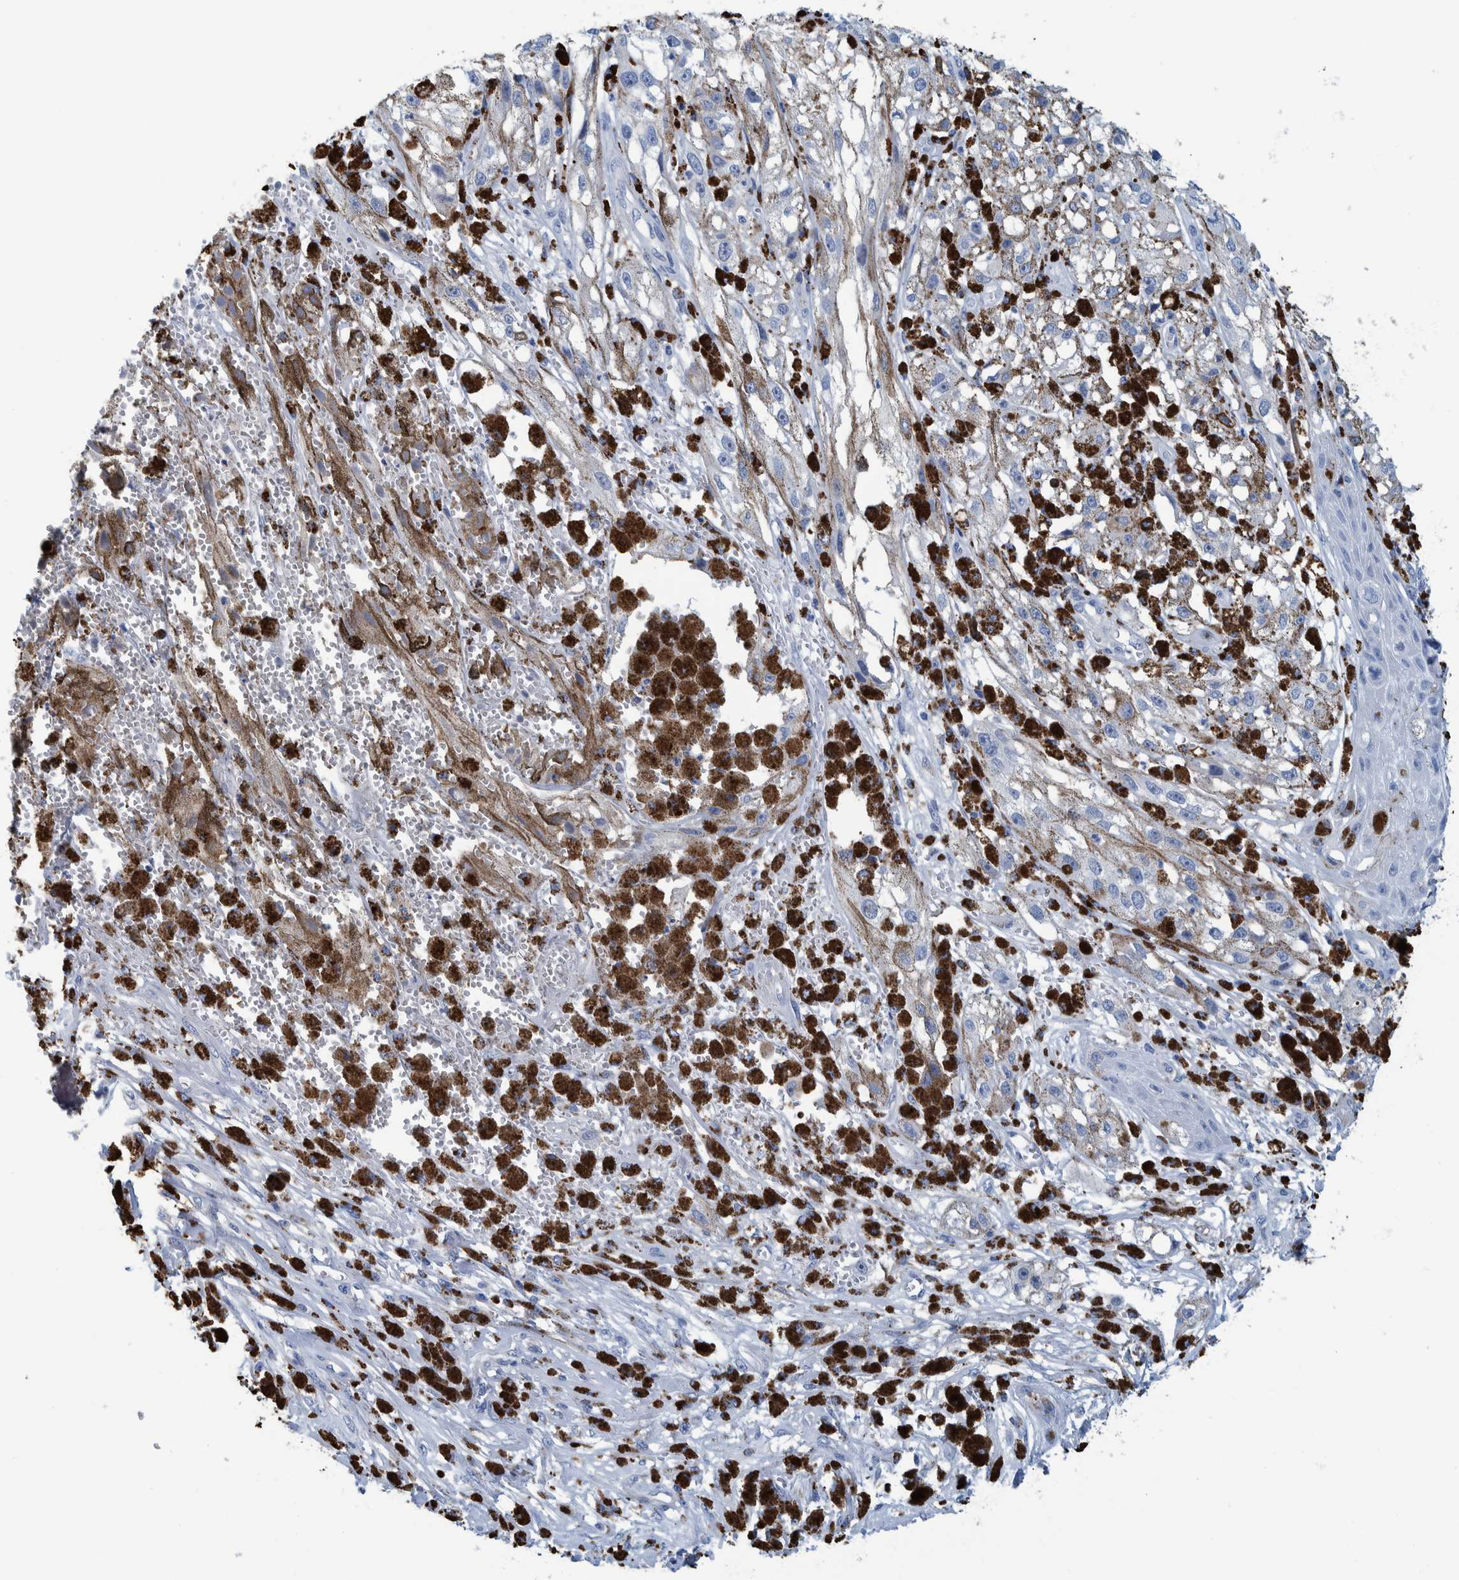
{"staining": {"intensity": "weak", "quantity": "25%-75%", "location": "cytoplasmic/membranous"}, "tissue": "melanoma", "cell_type": "Tumor cells", "image_type": "cancer", "snomed": [{"axis": "morphology", "description": "Malignant melanoma, NOS"}, {"axis": "topography", "description": "Skin"}], "caption": "Immunohistochemical staining of malignant melanoma shows low levels of weak cytoplasmic/membranous staining in approximately 25%-75% of tumor cells. The staining was performed using DAB to visualize the protein expression in brown, while the nuclei were stained in blue with hematoxylin (Magnification: 20x).", "gene": "IDO1", "patient": {"sex": "male", "age": 88}}